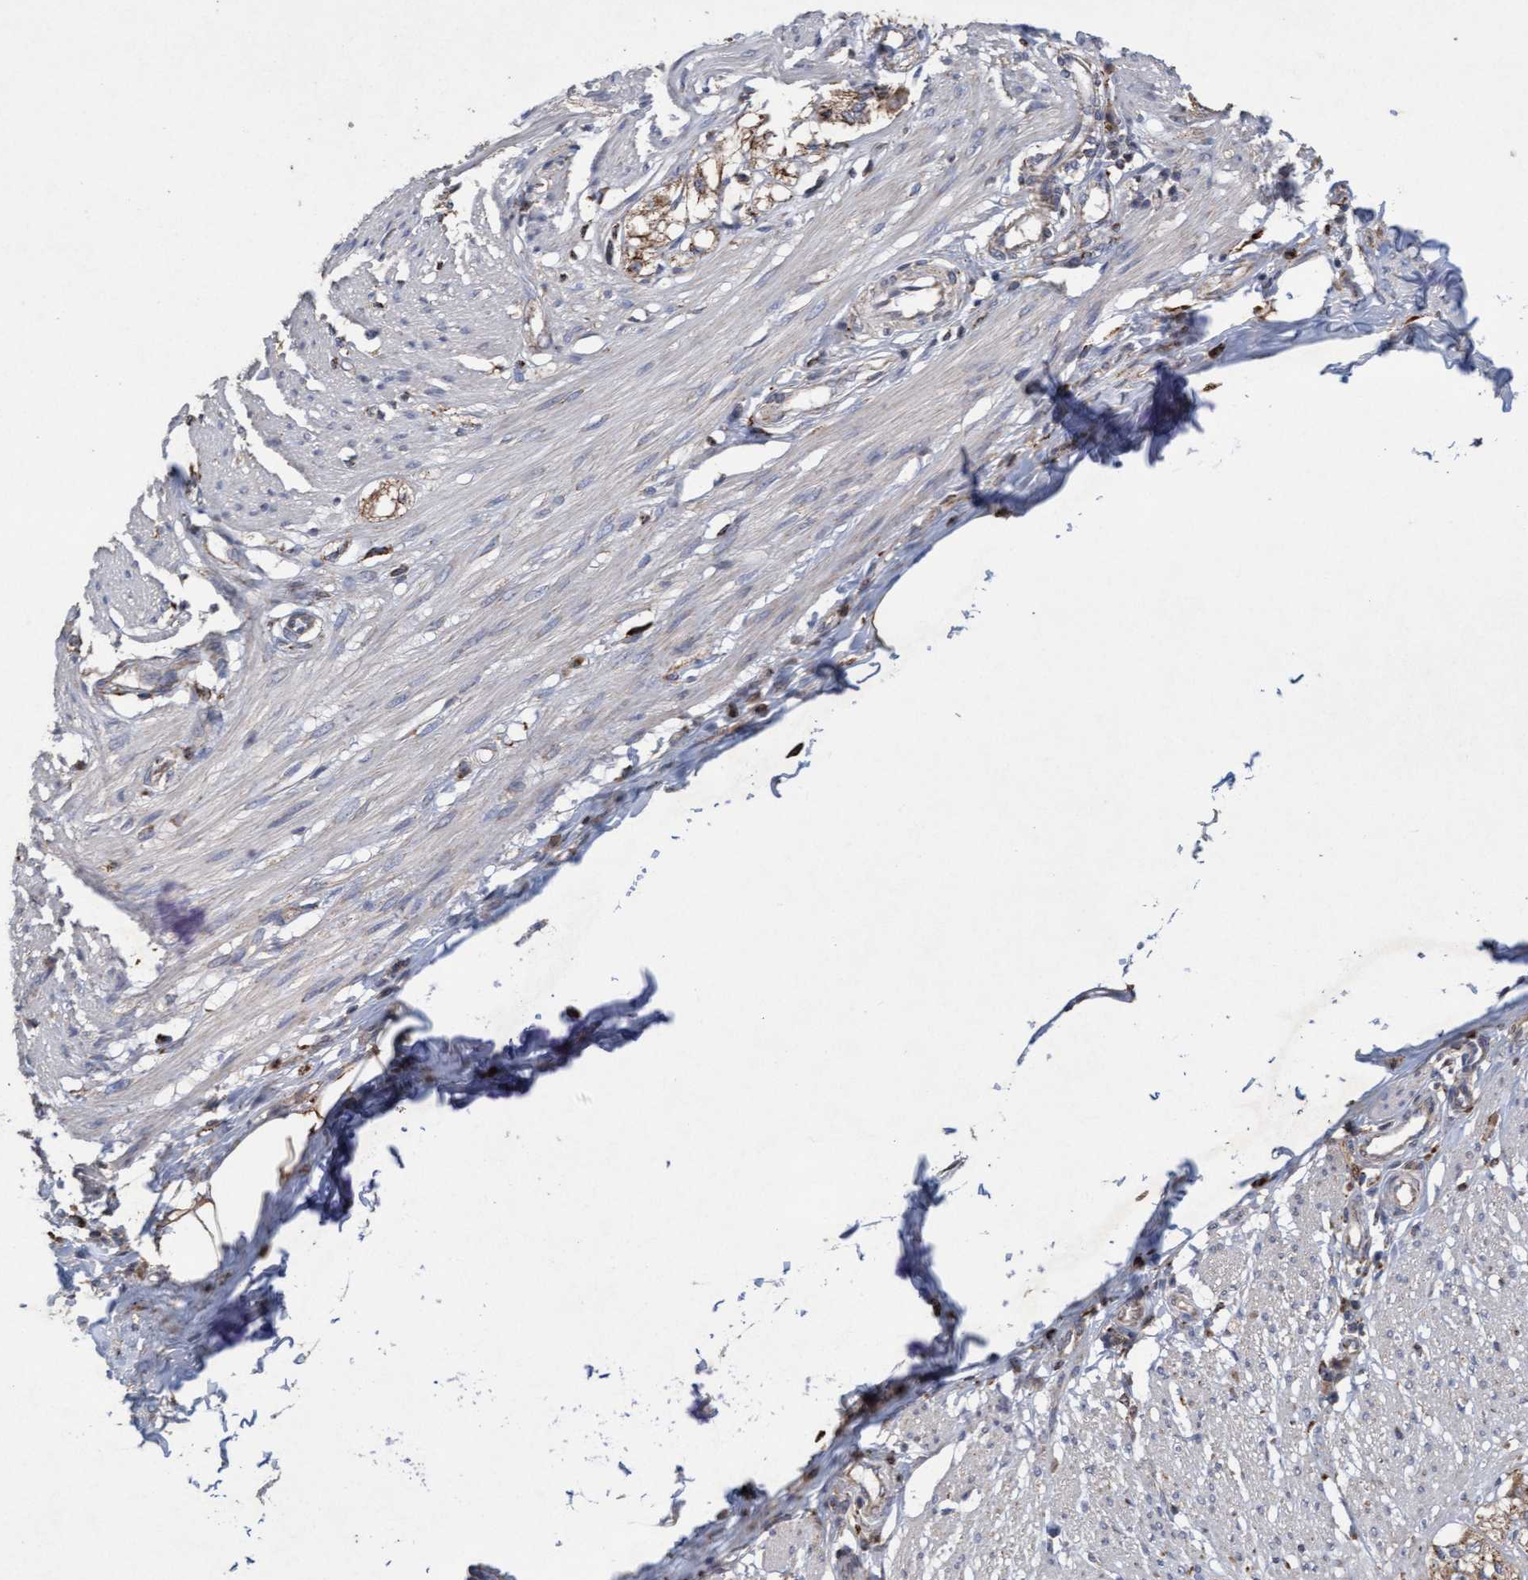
{"staining": {"intensity": "negative", "quantity": "none", "location": "none"}, "tissue": "smooth muscle", "cell_type": "Smooth muscle cells", "image_type": "normal", "snomed": [{"axis": "morphology", "description": "Normal tissue, NOS"}, {"axis": "morphology", "description": "Adenocarcinoma, NOS"}, {"axis": "topography", "description": "Colon"}, {"axis": "topography", "description": "Peripheral nerve tissue"}], "caption": "Smooth muscle cells show no significant staining in benign smooth muscle. Brightfield microscopy of immunohistochemistry (IHC) stained with DAB (3,3'-diaminobenzidine) (brown) and hematoxylin (blue), captured at high magnification.", "gene": "ATPAF2", "patient": {"sex": "male", "age": 14}}